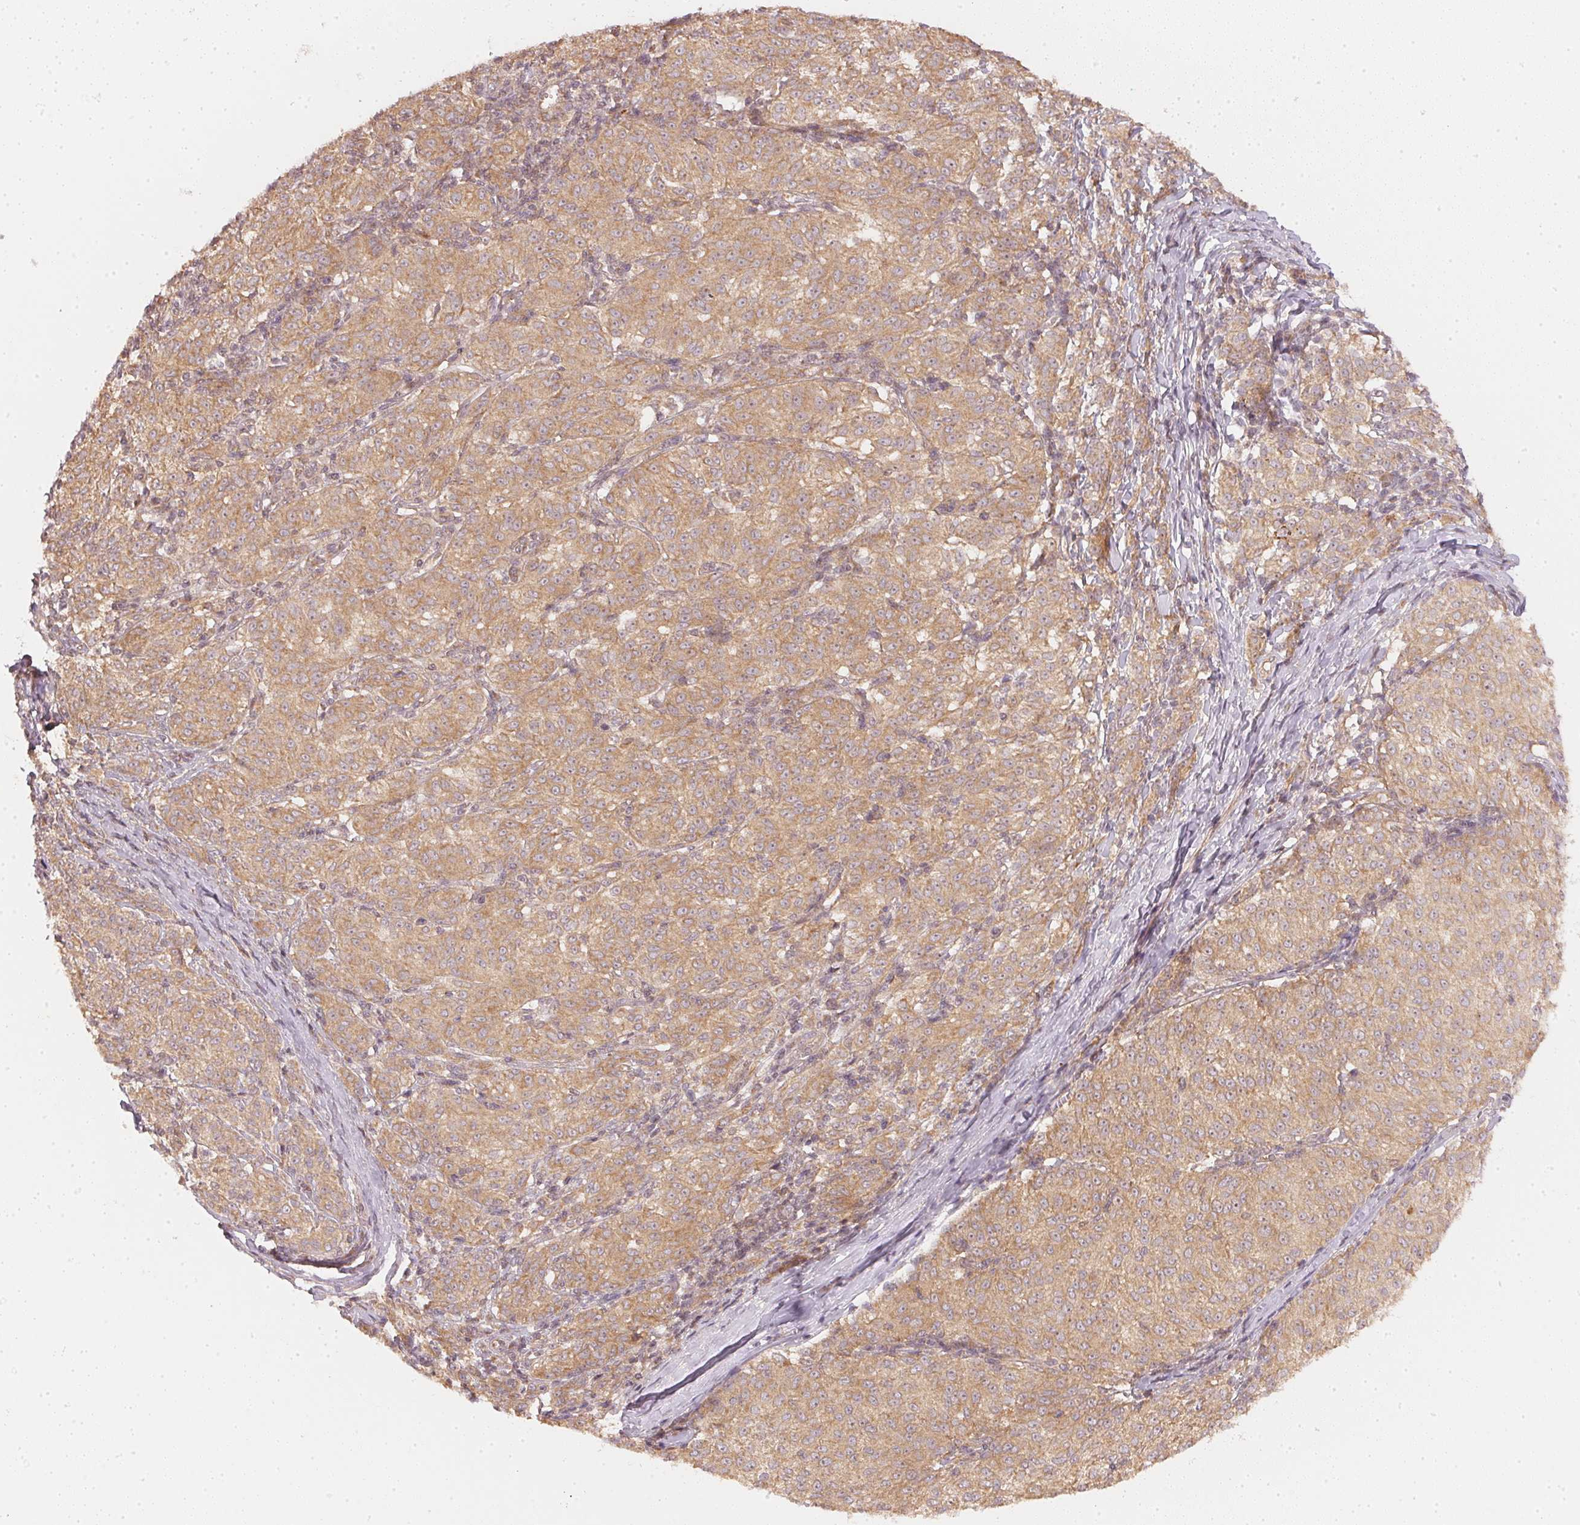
{"staining": {"intensity": "moderate", "quantity": ">75%", "location": "cytoplasmic/membranous"}, "tissue": "melanoma", "cell_type": "Tumor cells", "image_type": "cancer", "snomed": [{"axis": "morphology", "description": "Malignant melanoma, NOS"}, {"axis": "topography", "description": "Skin"}], "caption": "Immunohistochemical staining of melanoma exhibits moderate cytoplasmic/membranous protein staining in about >75% of tumor cells.", "gene": "WDR54", "patient": {"sex": "female", "age": 72}}